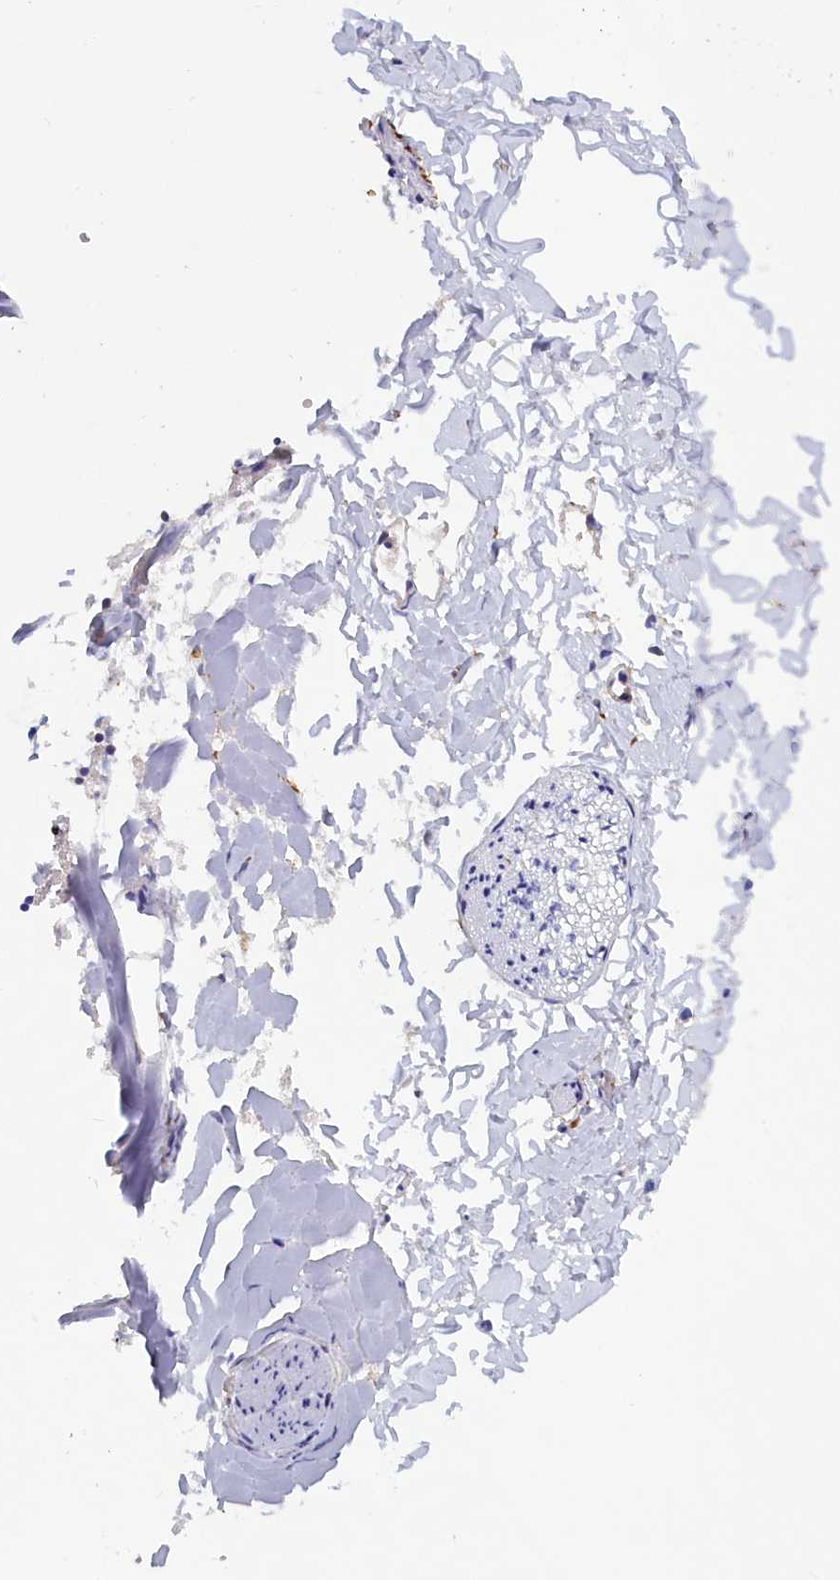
{"staining": {"intensity": "moderate", "quantity": "25%-75%", "location": "cytoplasmic/membranous"}, "tissue": "adipose tissue", "cell_type": "Adipocytes", "image_type": "normal", "snomed": [{"axis": "morphology", "description": "Normal tissue, NOS"}, {"axis": "morphology", "description": "Adenocarcinoma, NOS"}, {"axis": "topography", "description": "Smooth muscle"}, {"axis": "topography", "description": "Colon"}], "caption": "Immunohistochemistry (DAB (3,3'-diaminobenzidine)) staining of unremarkable adipose tissue reveals moderate cytoplasmic/membranous protein staining in about 25%-75% of adipocytes. (brown staining indicates protein expression, while blue staining denotes nuclei).", "gene": "COL19A1", "patient": {"sex": "male", "age": 14}}